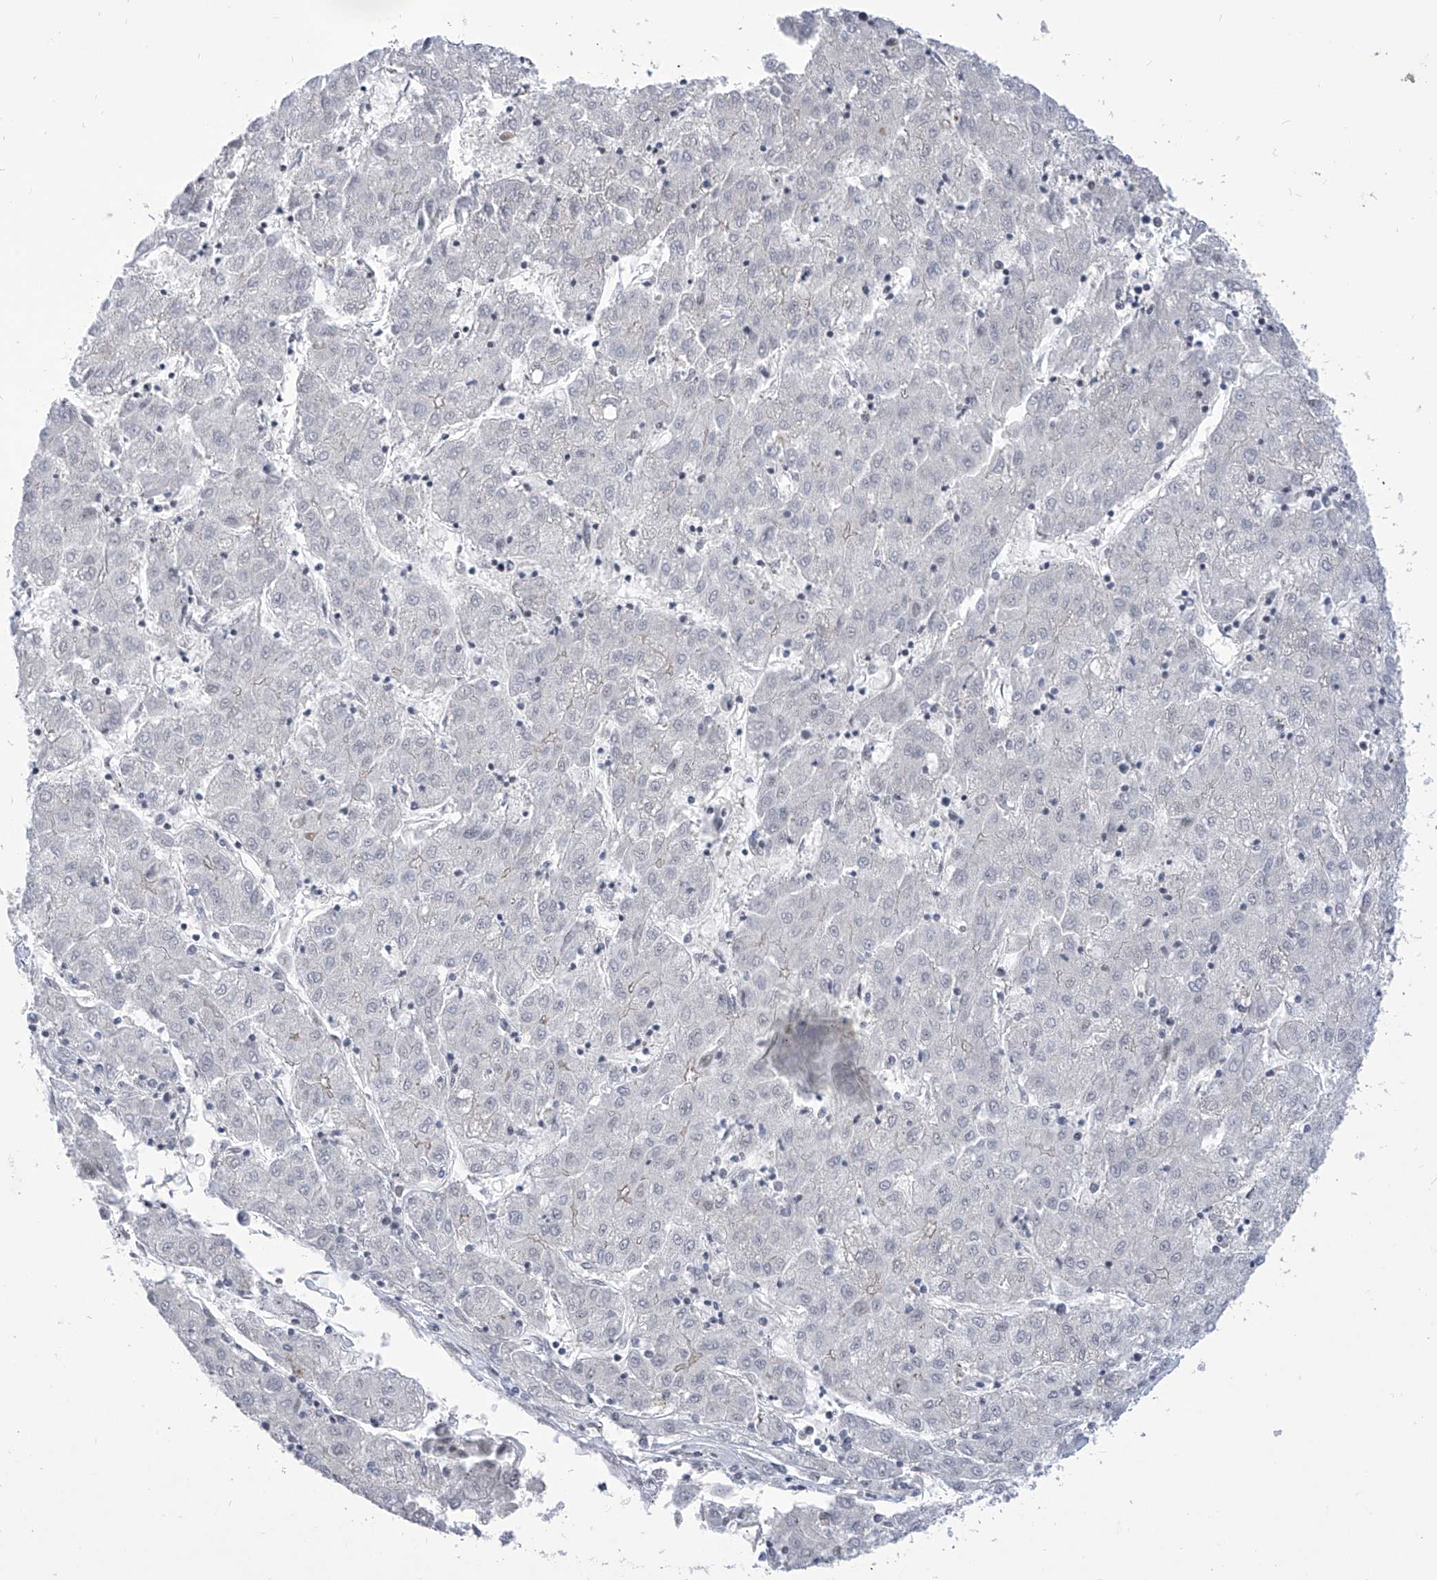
{"staining": {"intensity": "negative", "quantity": "none", "location": "none"}, "tissue": "liver cancer", "cell_type": "Tumor cells", "image_type": "cancer", "snomed": [{"axis": "morphology", "description": "Carcinoma, Hepatocellular, NOS"}, {"axis": "topography", "description": "Liver"}], "caption": "This is a histopathology image of immunohistochemistry (IHC) staining of hepatocellular carcinoma (liver), which shows no expression in tumor cells.", "gene": "CEP290", "patient": {"sex": "male", "age": 72}}